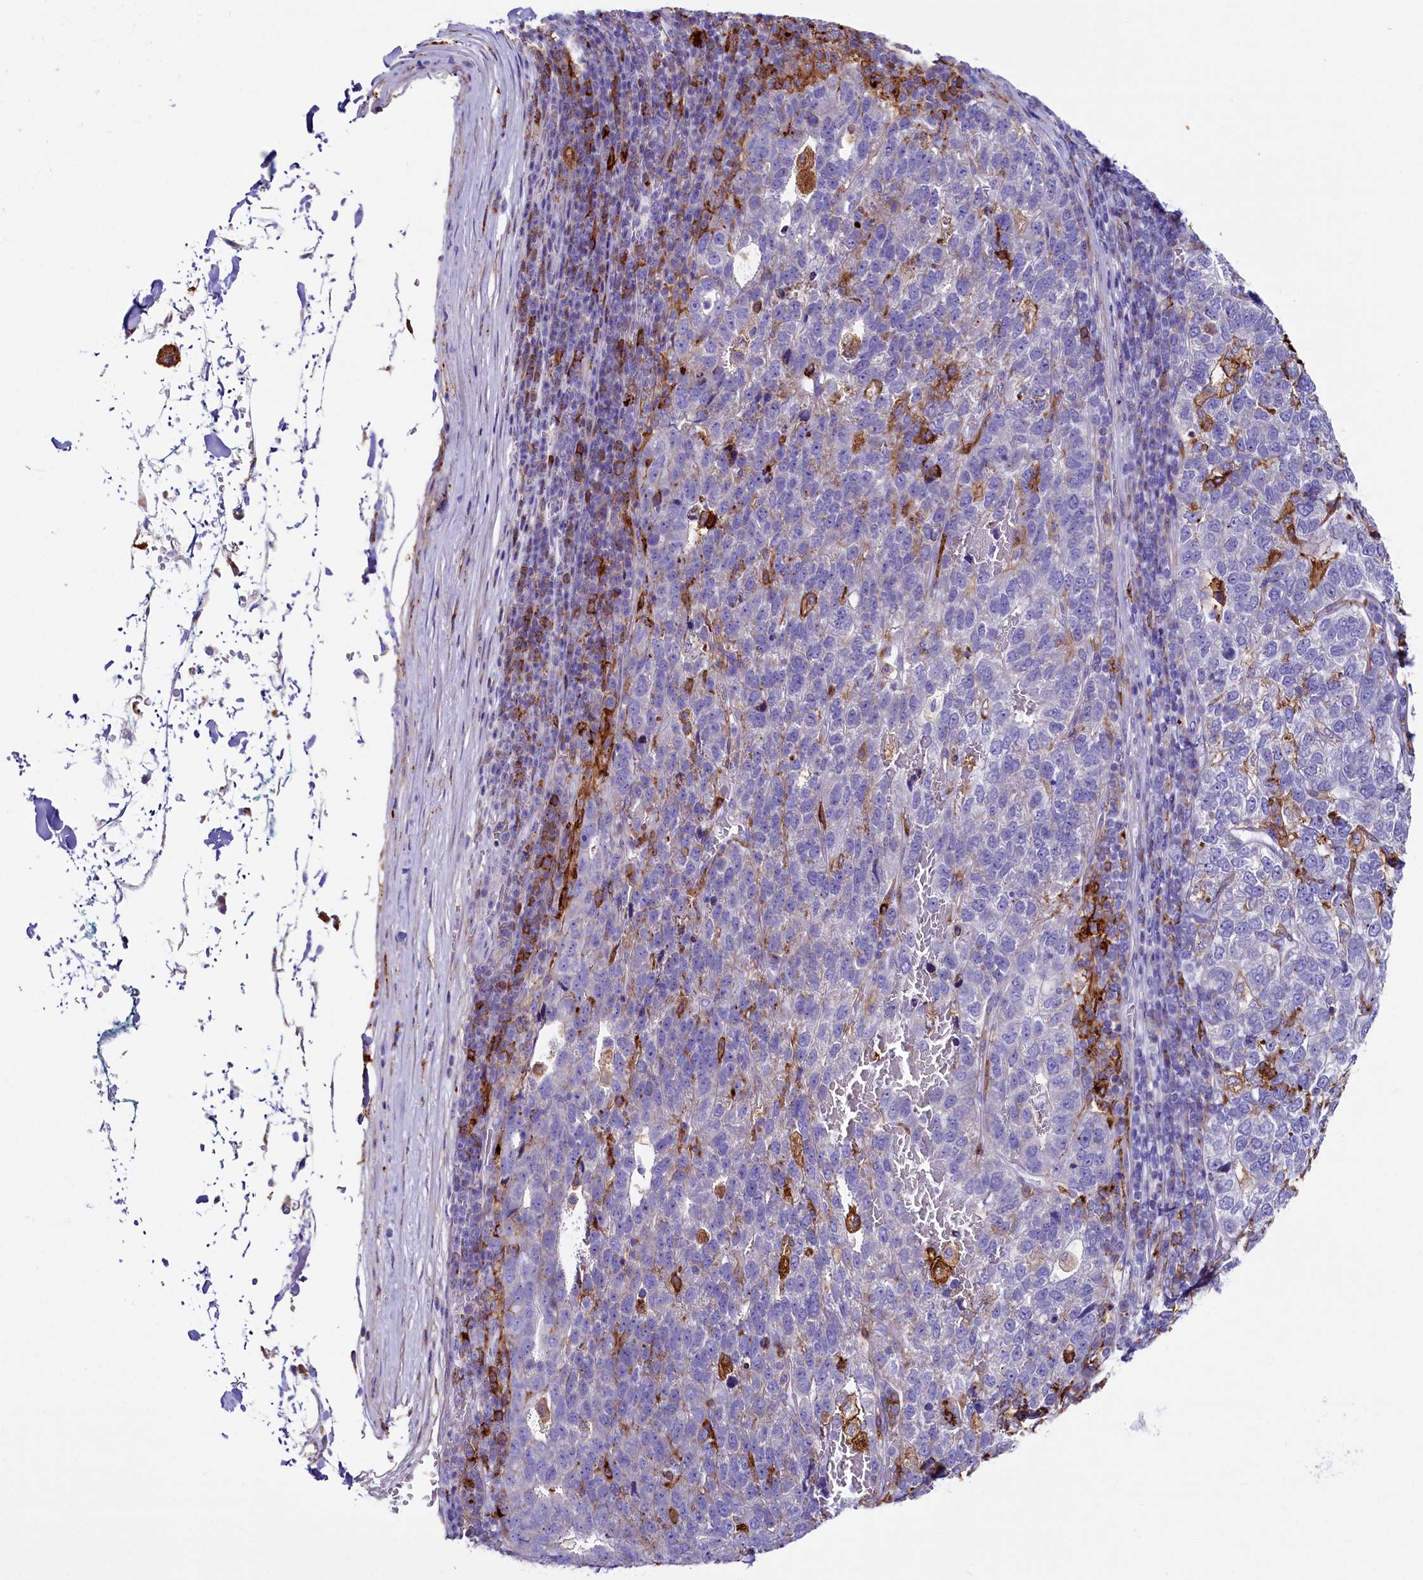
{"staining": {"intensity": "negative", "quantity": "none", "location": "none"}, "tissue": "pancreatic cancer", "cell_type": "Tumor cells", "image_type": "cancer", "snomed": [{"axis": "morphology", "description": "Adenocarcinoma, NOS"}, {"axis": "topography", "description": "Pancreas"}], "caption": "DAB immunohistochemical staining of adenocarcinoma (pancreatic) displays no significant expression in tumor cells.", "gene": "IL20RA", "patient": {"sex": "female", "age": 61}}